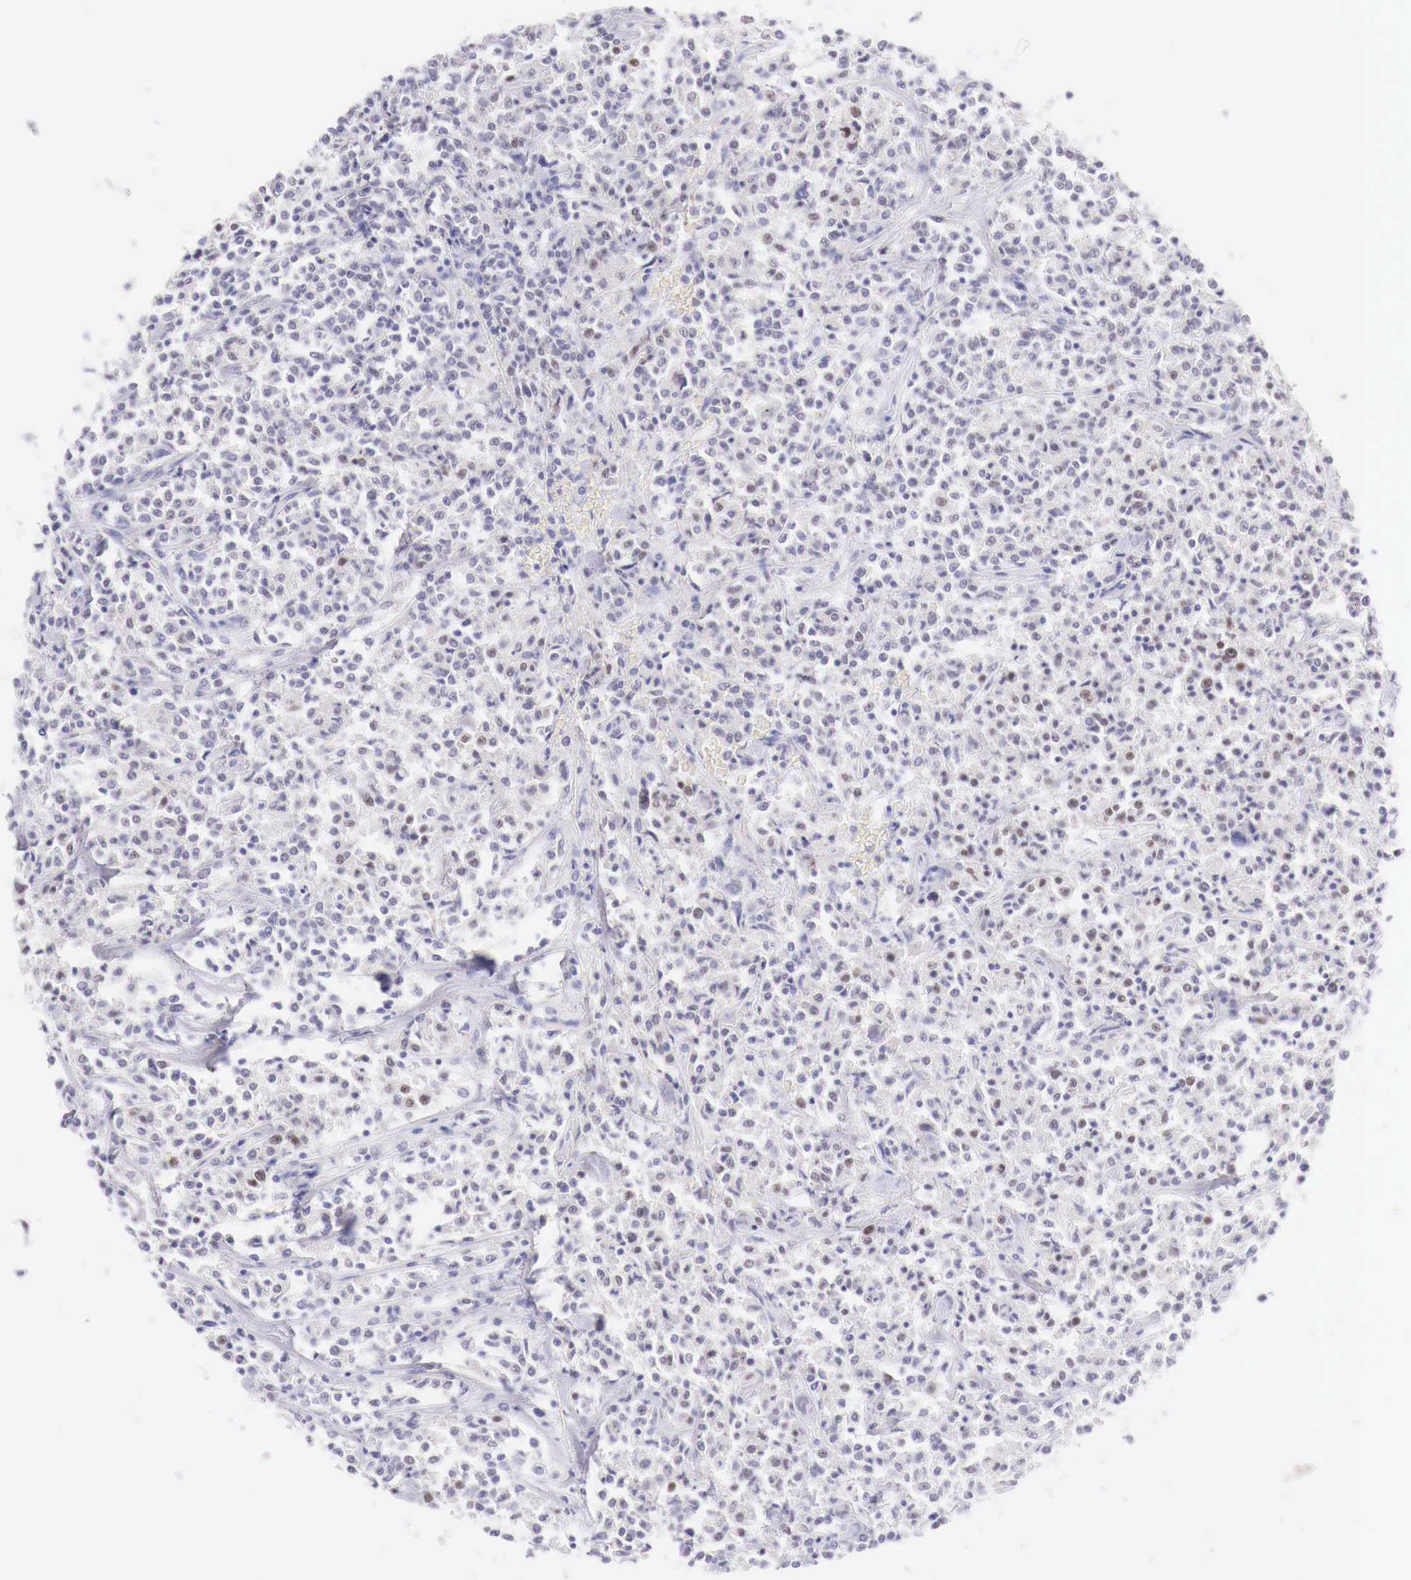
{"staining": {"intensity": "negative", "quantity": "none", "location": "none"}, "tissue": "lymphoma", "cell_type": "Tumor cells", "image_type": "cancer", "snomed": [{"axis": "morphology", "description": "Malignant lymphoma, non-Hodgkin's type, Low grade"}, {"axis": "topography", "description": "Small intestine"}], "caption": "Tumor cells are negative for protein expression in human lymphoma. (Brightfield microscopy of DAB (3,3'-diaminobenzidine) IHC at high magnification).", "gene": "BCL6", "patient": {"sex": "female", "age": 59}}